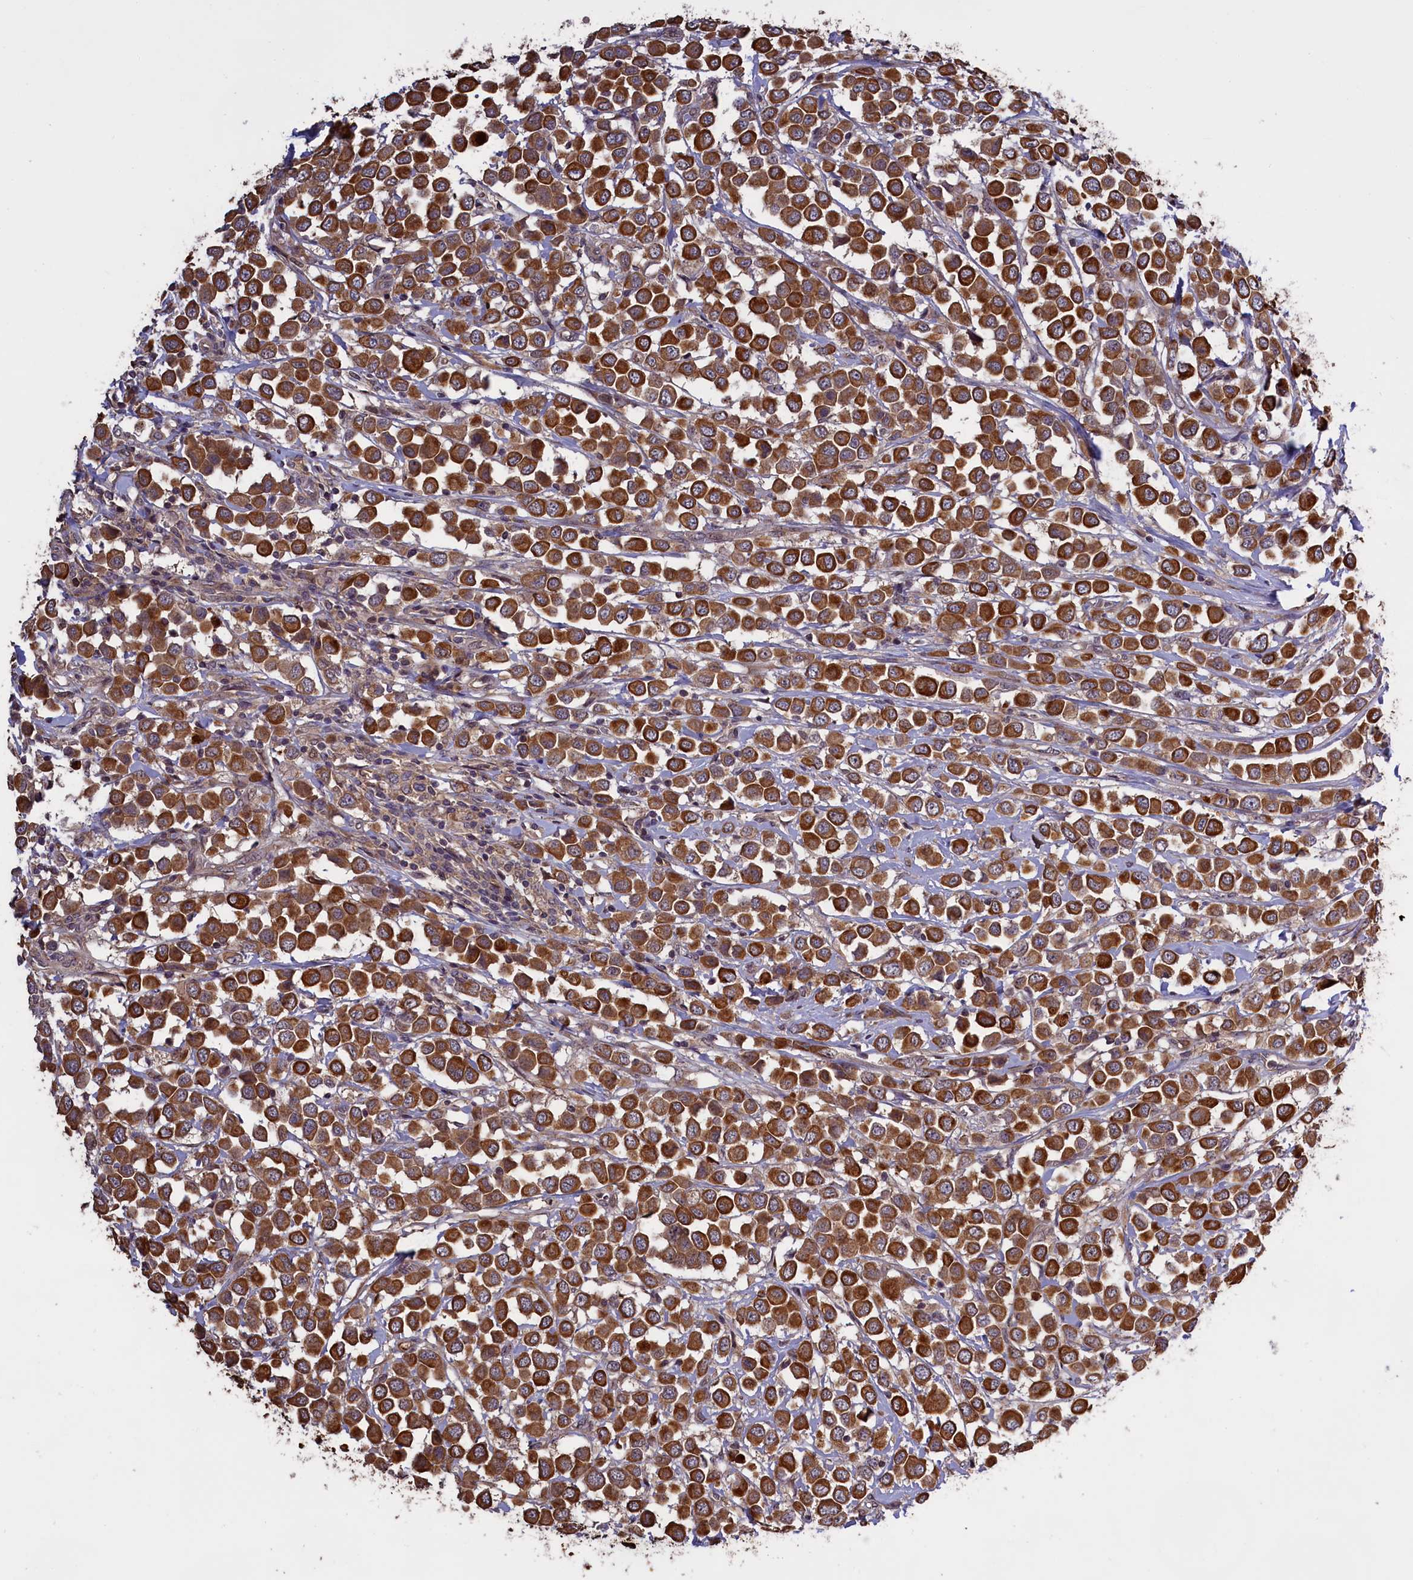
{"staining": {"intensity": "strong", "quantity": ">75%", "location": "cytoplasmic/membranous"}, "tissue": "breast cancer", "cell_type": "Tumor cells", "image_type": "cancer", "snomed": [{"axis": "morphology", "description": "Duct carcinoma"}, {"axis": "topography", "description": "Breast"}], "caption": "Approximately >75% of tumor cells in breast cancer demonstrate strong cytoplasmic/membranous protein staining as visualized by brown immunohistochemical staining.", "gene": "DENND1B", "patient": {"sex": "female", "age": 61}}